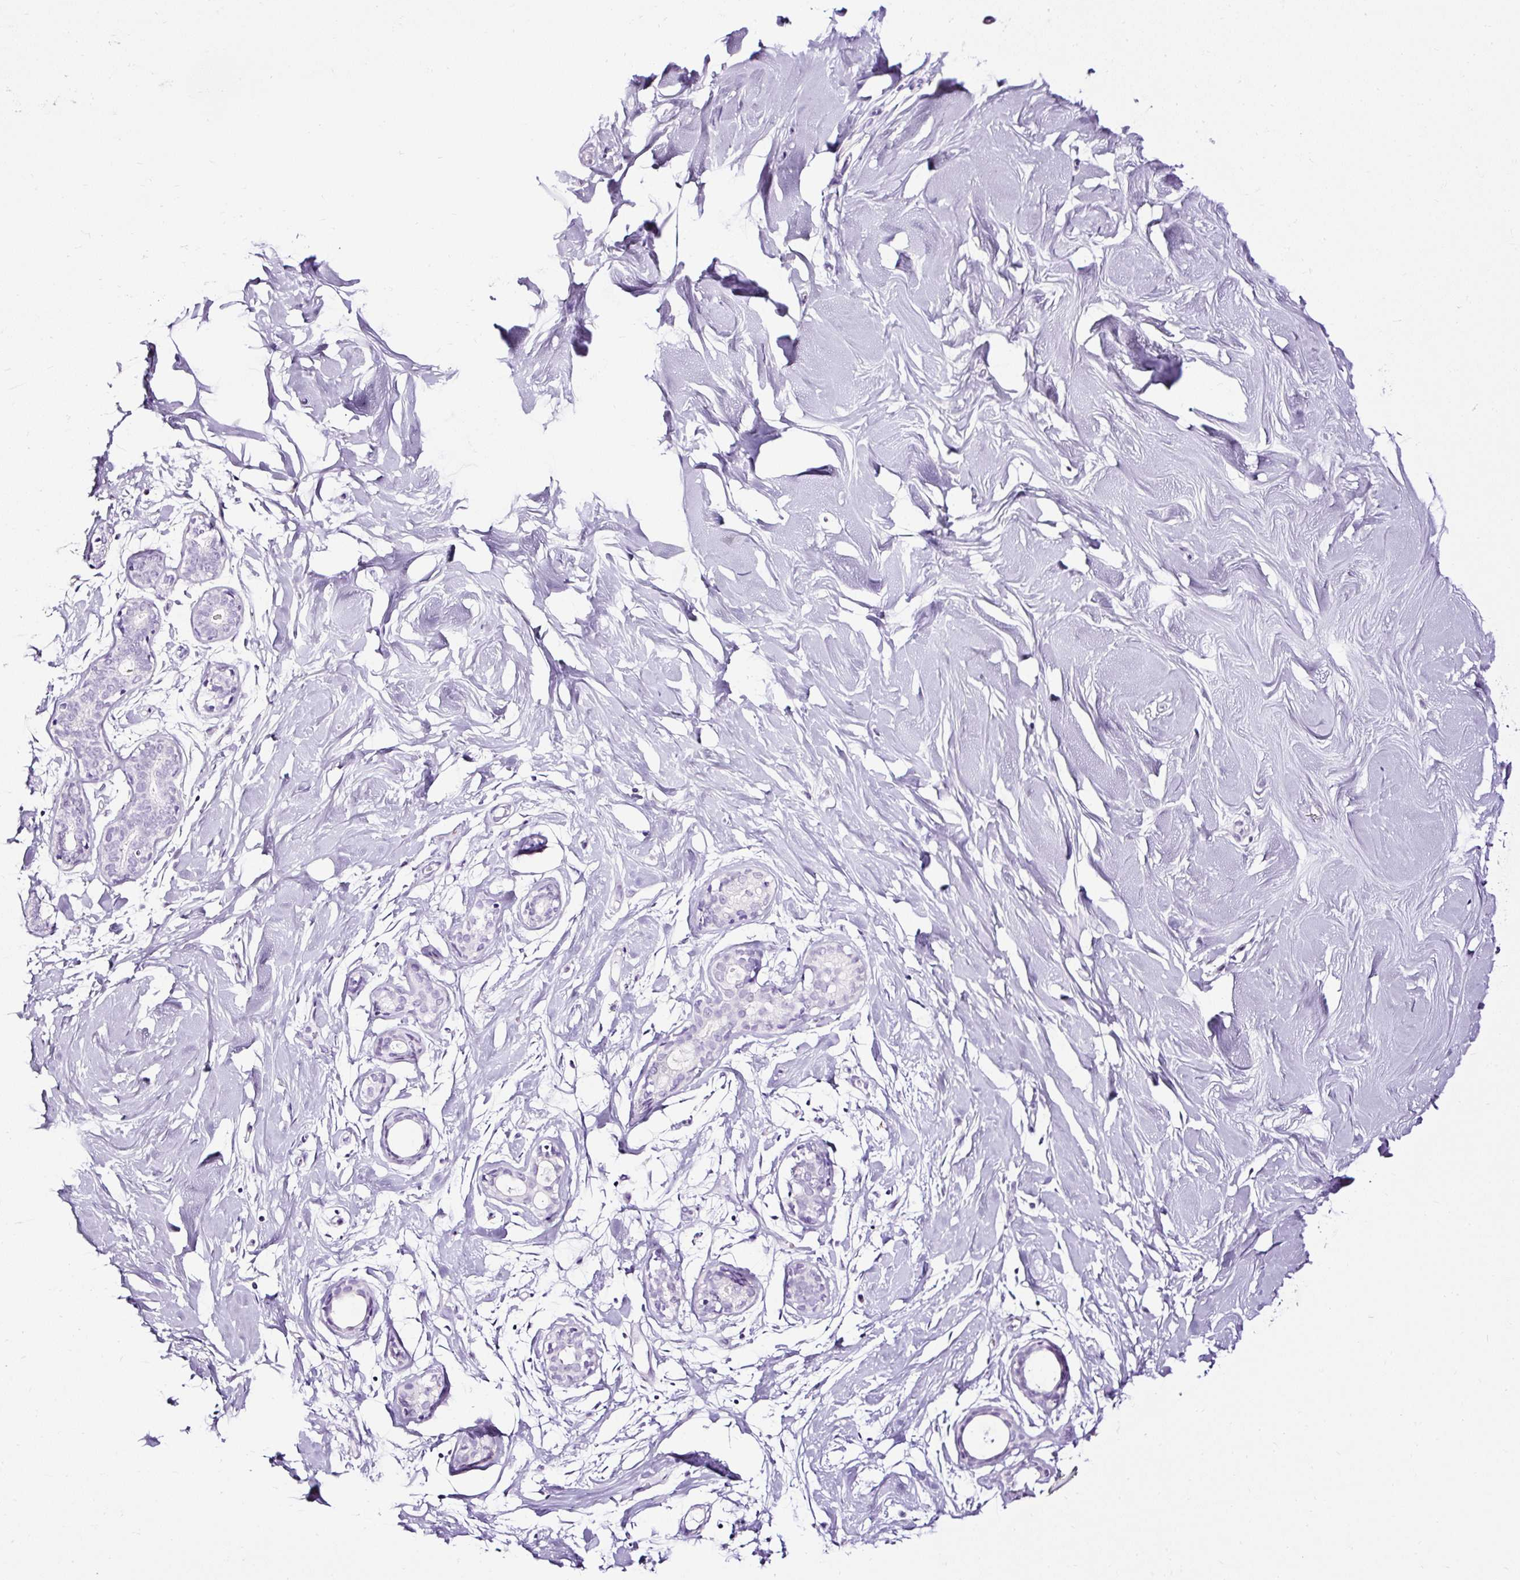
{"staining": {"intensity": "negative", "quantity": "none", "location": "none"}, "tissue": "breast", "cell_type": "Adipocytes", "image_type": "normal", "snomed": [{"axis": "morphology", "description": "Normal tissue, NOS"}, {"axis": "topography", "description": "Breast"}], "caption": "Immunohistochemical staining of benign breast exhibits no significant expression in adipocytes. Nuclei are stained in blue.", "gene": "SLC7A8", "patient": {"sex": "female", "age": 27}}